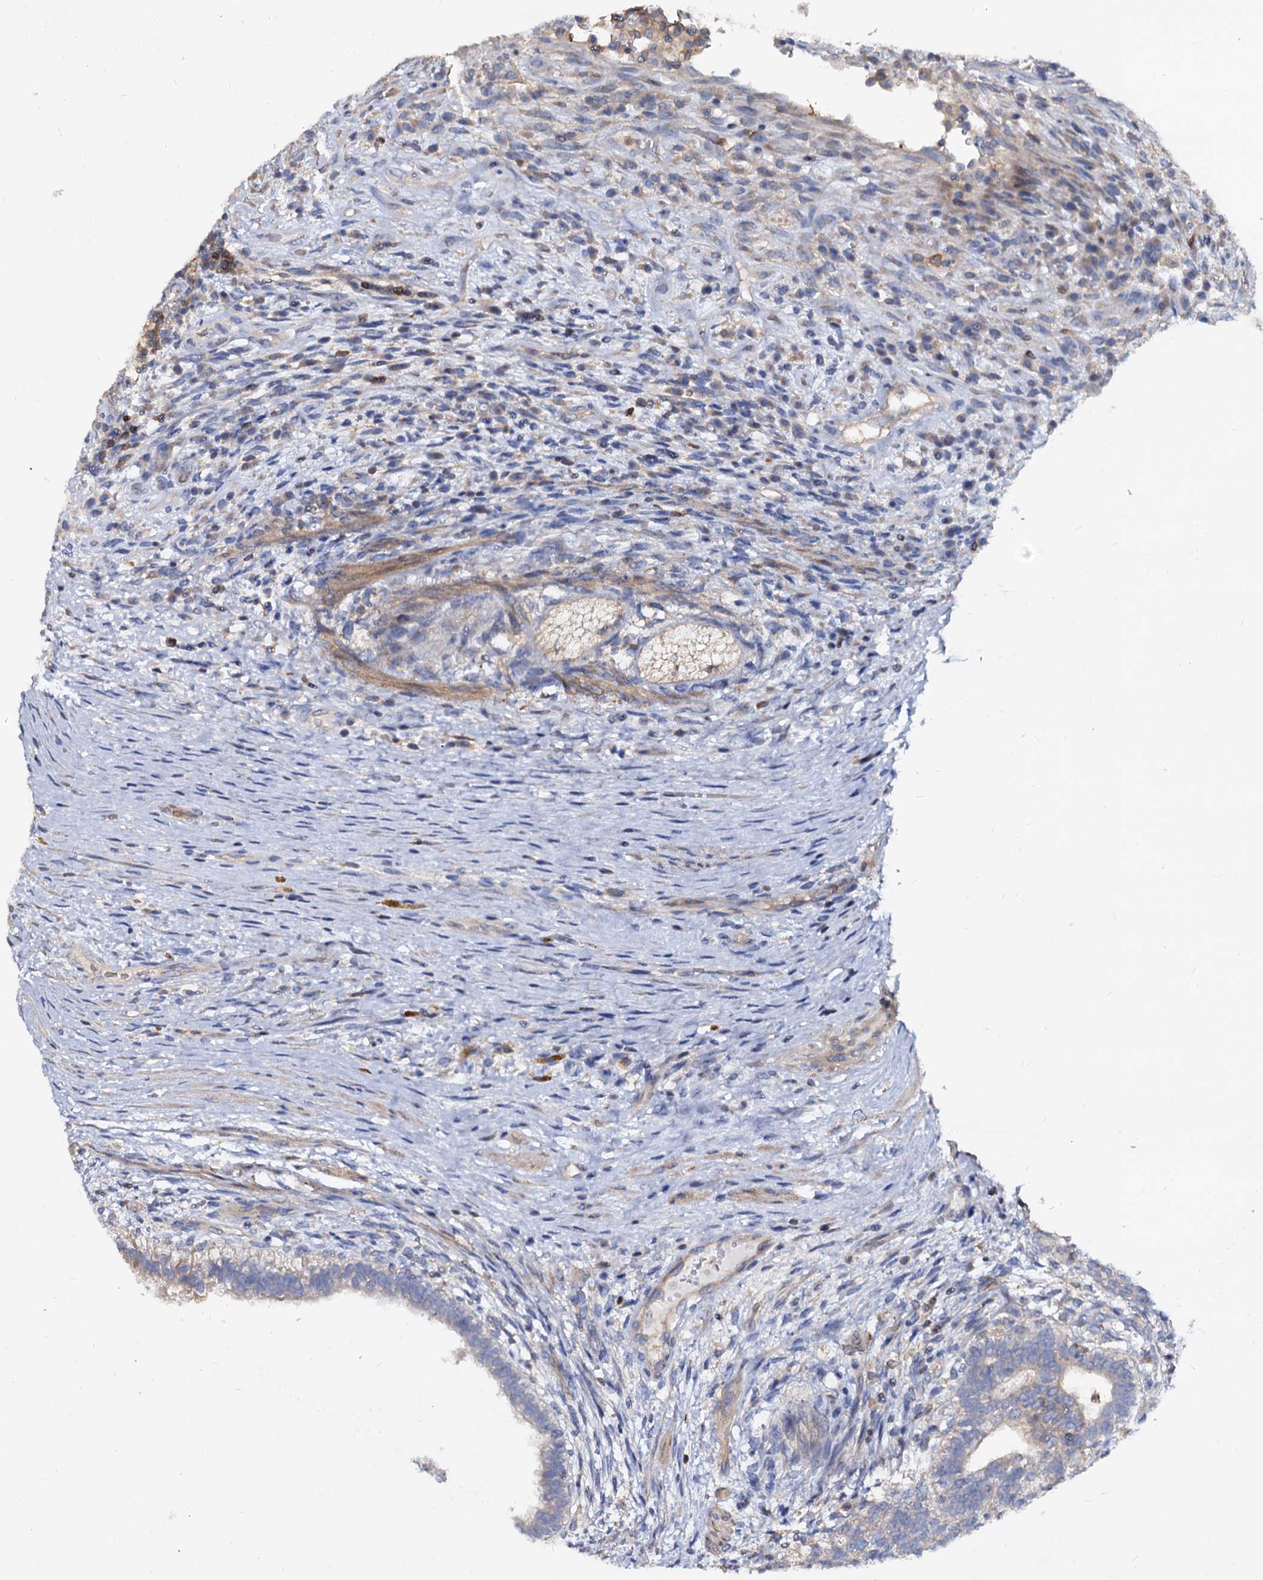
{"staining": {"intensity": "negative", "quantity": "none", "location": "none"}, "tissue": "testis cancer", "cell_type": "Tumor cells", "image_type": "cancer", "snomed": [{"axis": "morphology", "description": "Carcinoma, Embryonal, NOS"}, {"axis": "topography", "description": "Testis"}], "caption": "Protein analysis of testis embryonal carcinoma shows no significant positivity in tumor cells. (DAB (3,3'-diaminobenzidine) immunohistochemistry (IHC) with hematoxylin counter stain).", "gene": "ANKRD13A", "patient": {"sex": "male", "age": 26}}